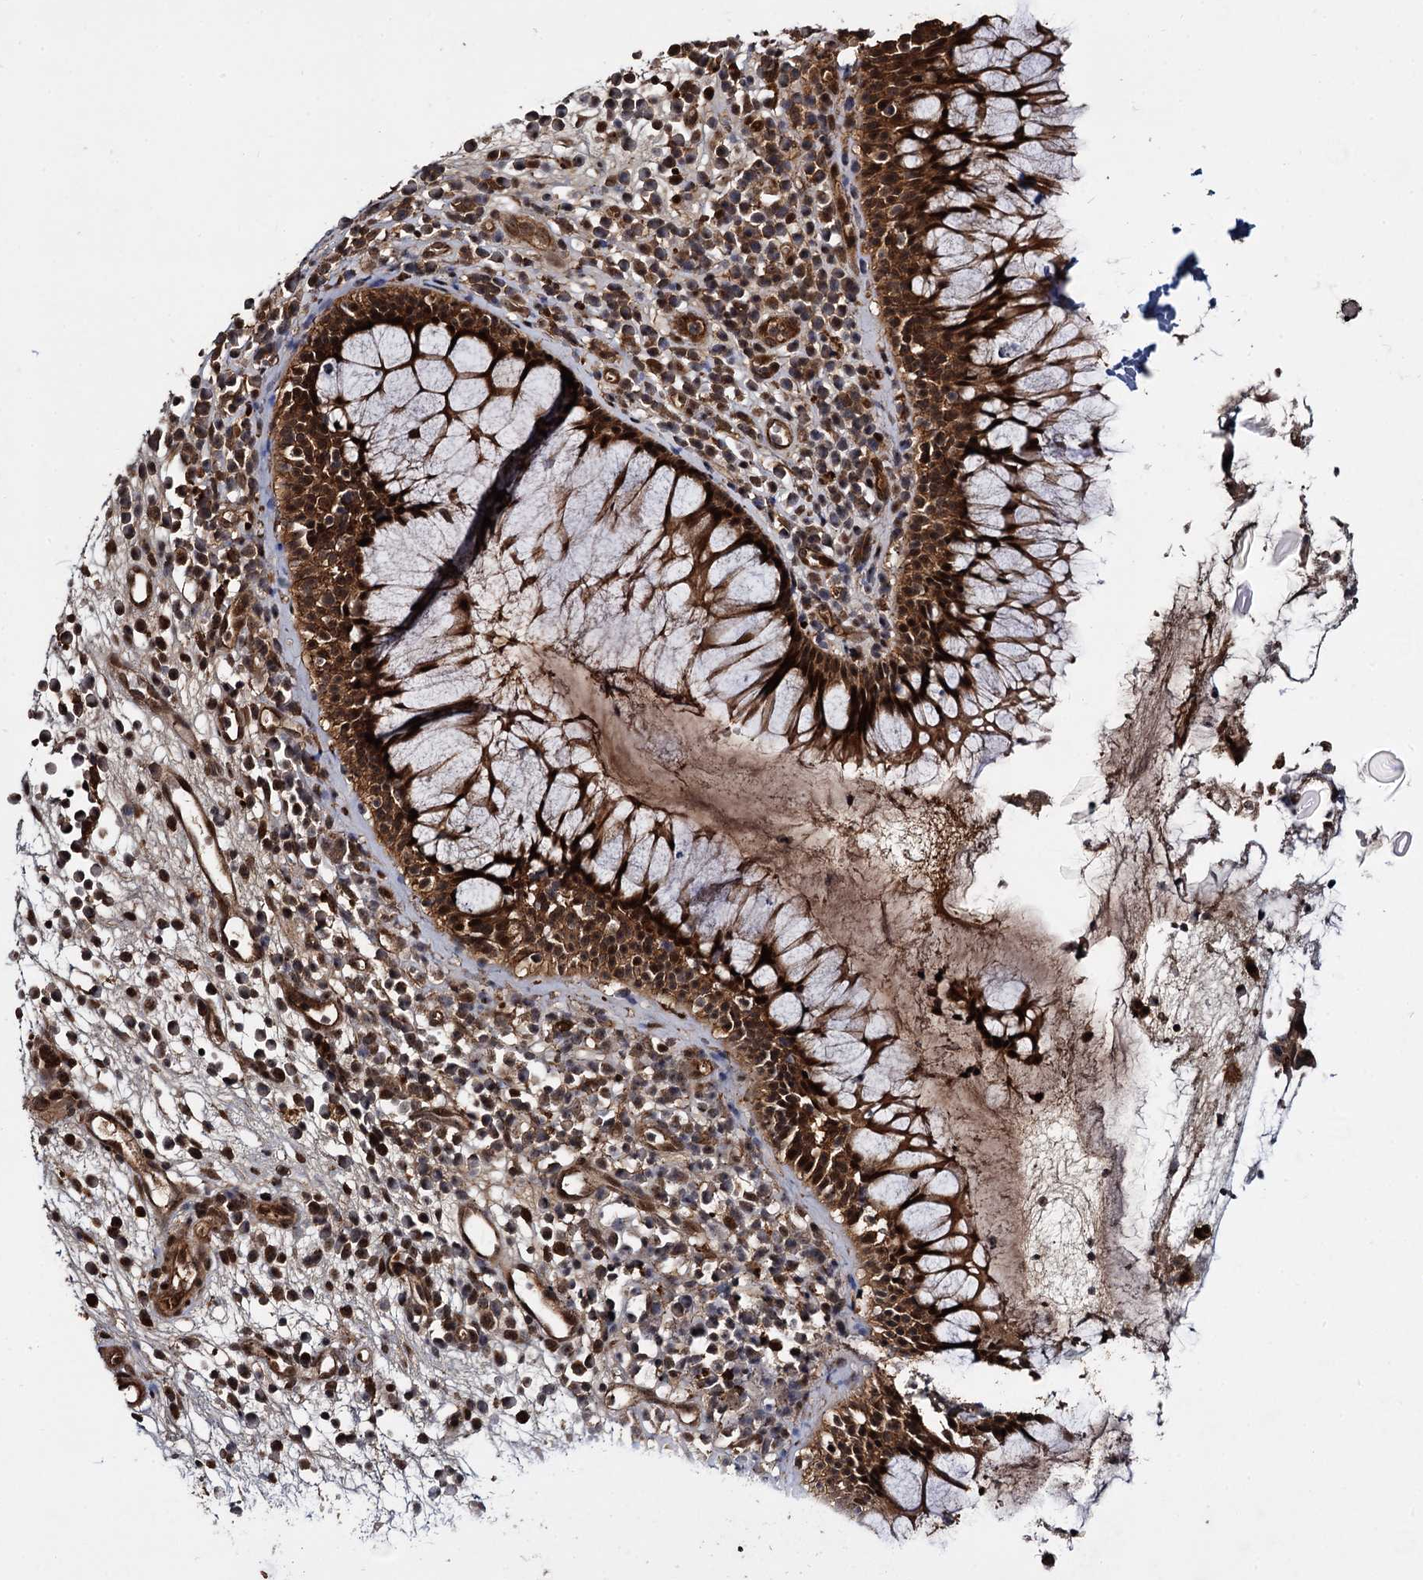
{"staining": {"intensity": "strong", "quantity": ">75%", "location": "cytoplasmic/membranous"}, "tissue": "nasopharynx", "cell_type": "Respiratory epithelial cells", "image_type": "normal", "snomed": [{"axis": "morphology", "description": "Normal tissue, NOS"}, {"axis": "morphology", "description": "Inflammation, NOS"}, {"axis": "topography", "description": "Nasopharynx"}], "caption": "Unremarkable nasopharynx displays strong cytoplasmic/membranous positivity in about >75% of respiratory epithelial cells The staining was performed using DAB (3,3'-diaminobenzidine) to visualize the protein expression in brown, while the nuclei were stained in blue with hematoxylin (Magnification: 20x)..", "gene": "CEP192", "patient": {"sex": "male", "age": 70}}